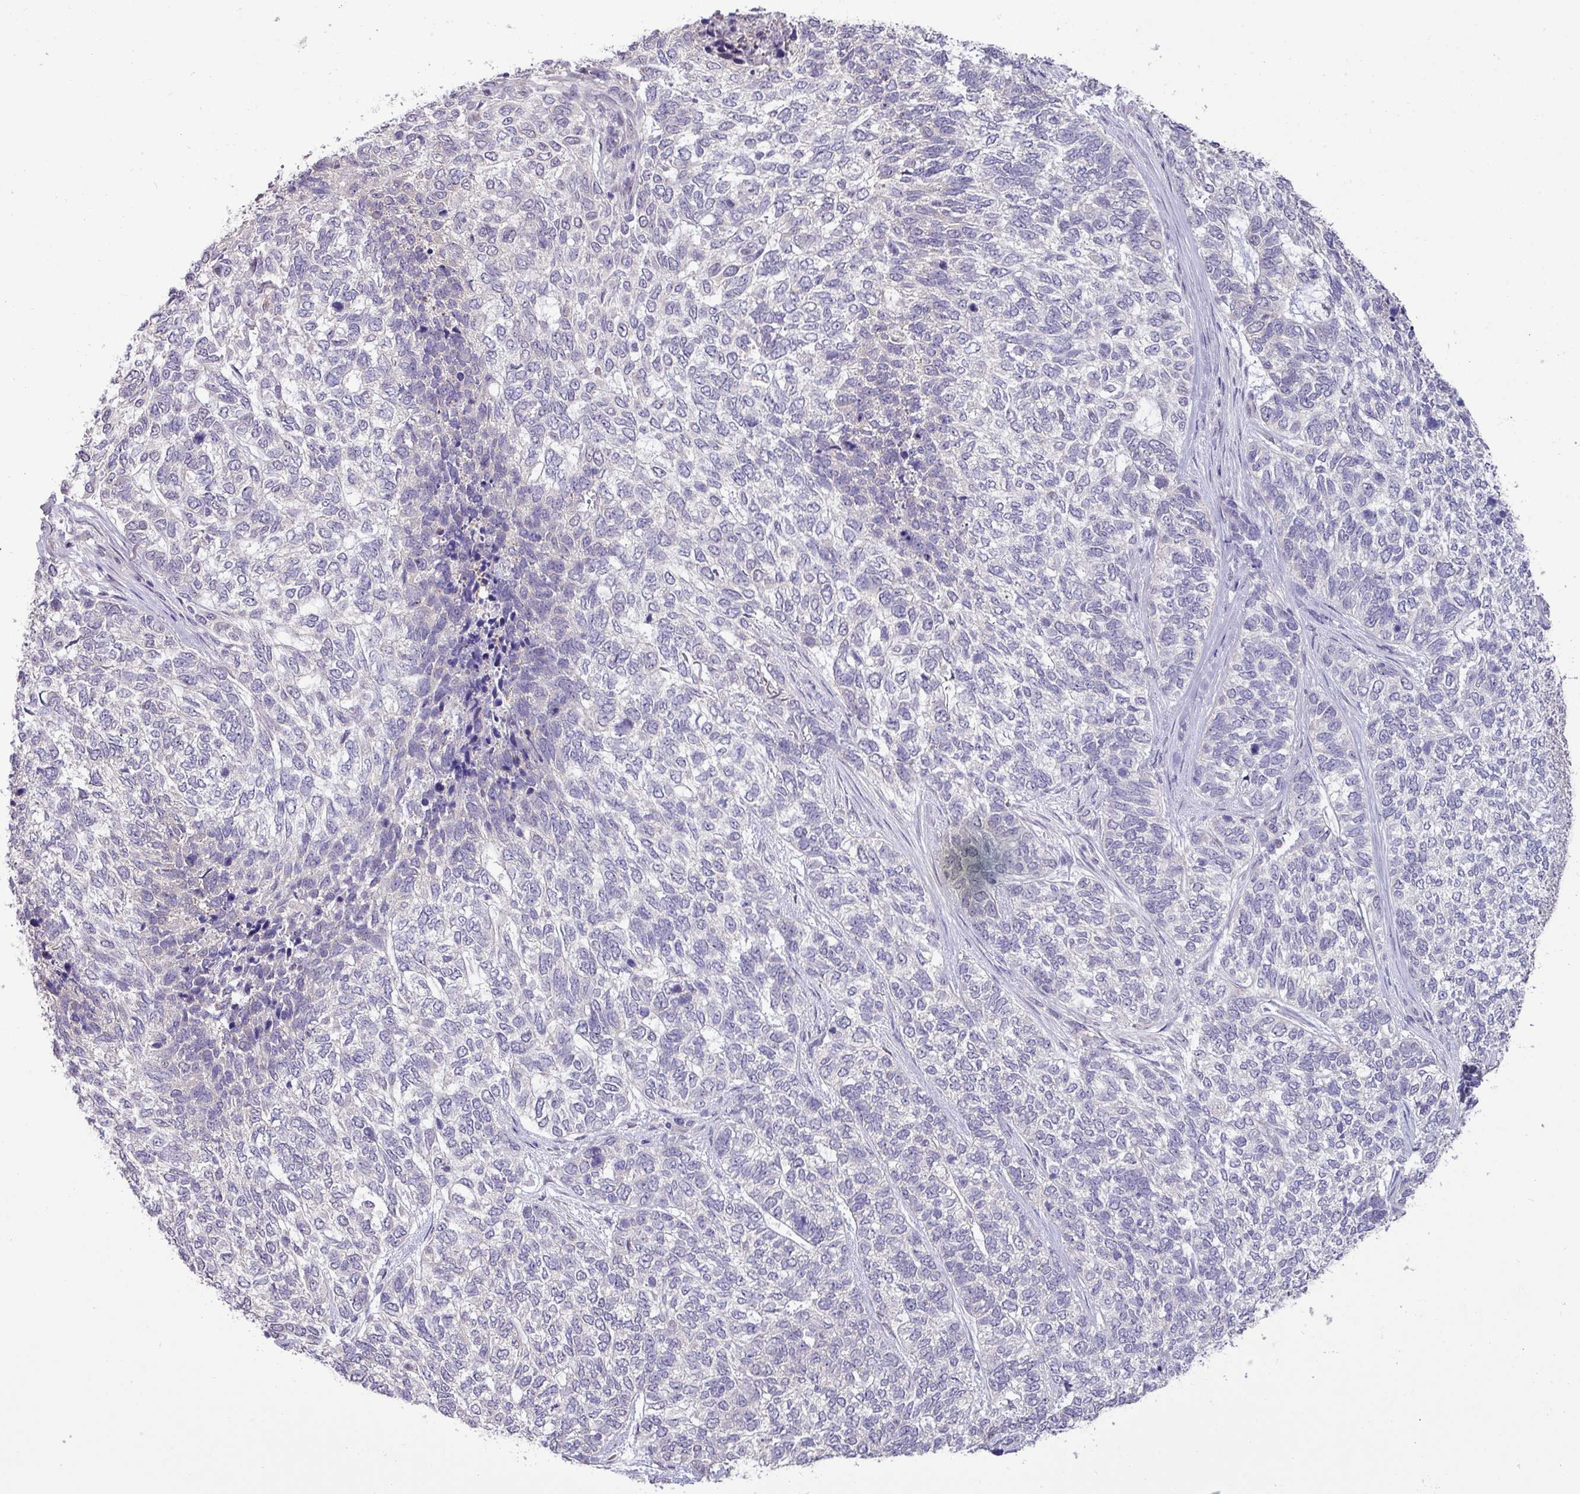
{"staining": {"intensity": "negative", "quantity": "none", "location": "none"}, "tissue": "skin cancer", "cell_type": "Tumor cells", "image_type": "cancer", "snomed": [{"axis": "morphology", "description": "Basal cell carcinoma"}, {"axis": "topography", "description": "Skin"}], "caption": "Photomicrograph shows no significant protein staining in tumor cells of skin basal cell carcinoma. (Stains: DAB immunohistochemistry with hematoxylin counter stain, Microscopy: brightfield microscopy at high magnification).", "gene": "RIPPLY1", "patient": {"sex": "female", "age": 65}}